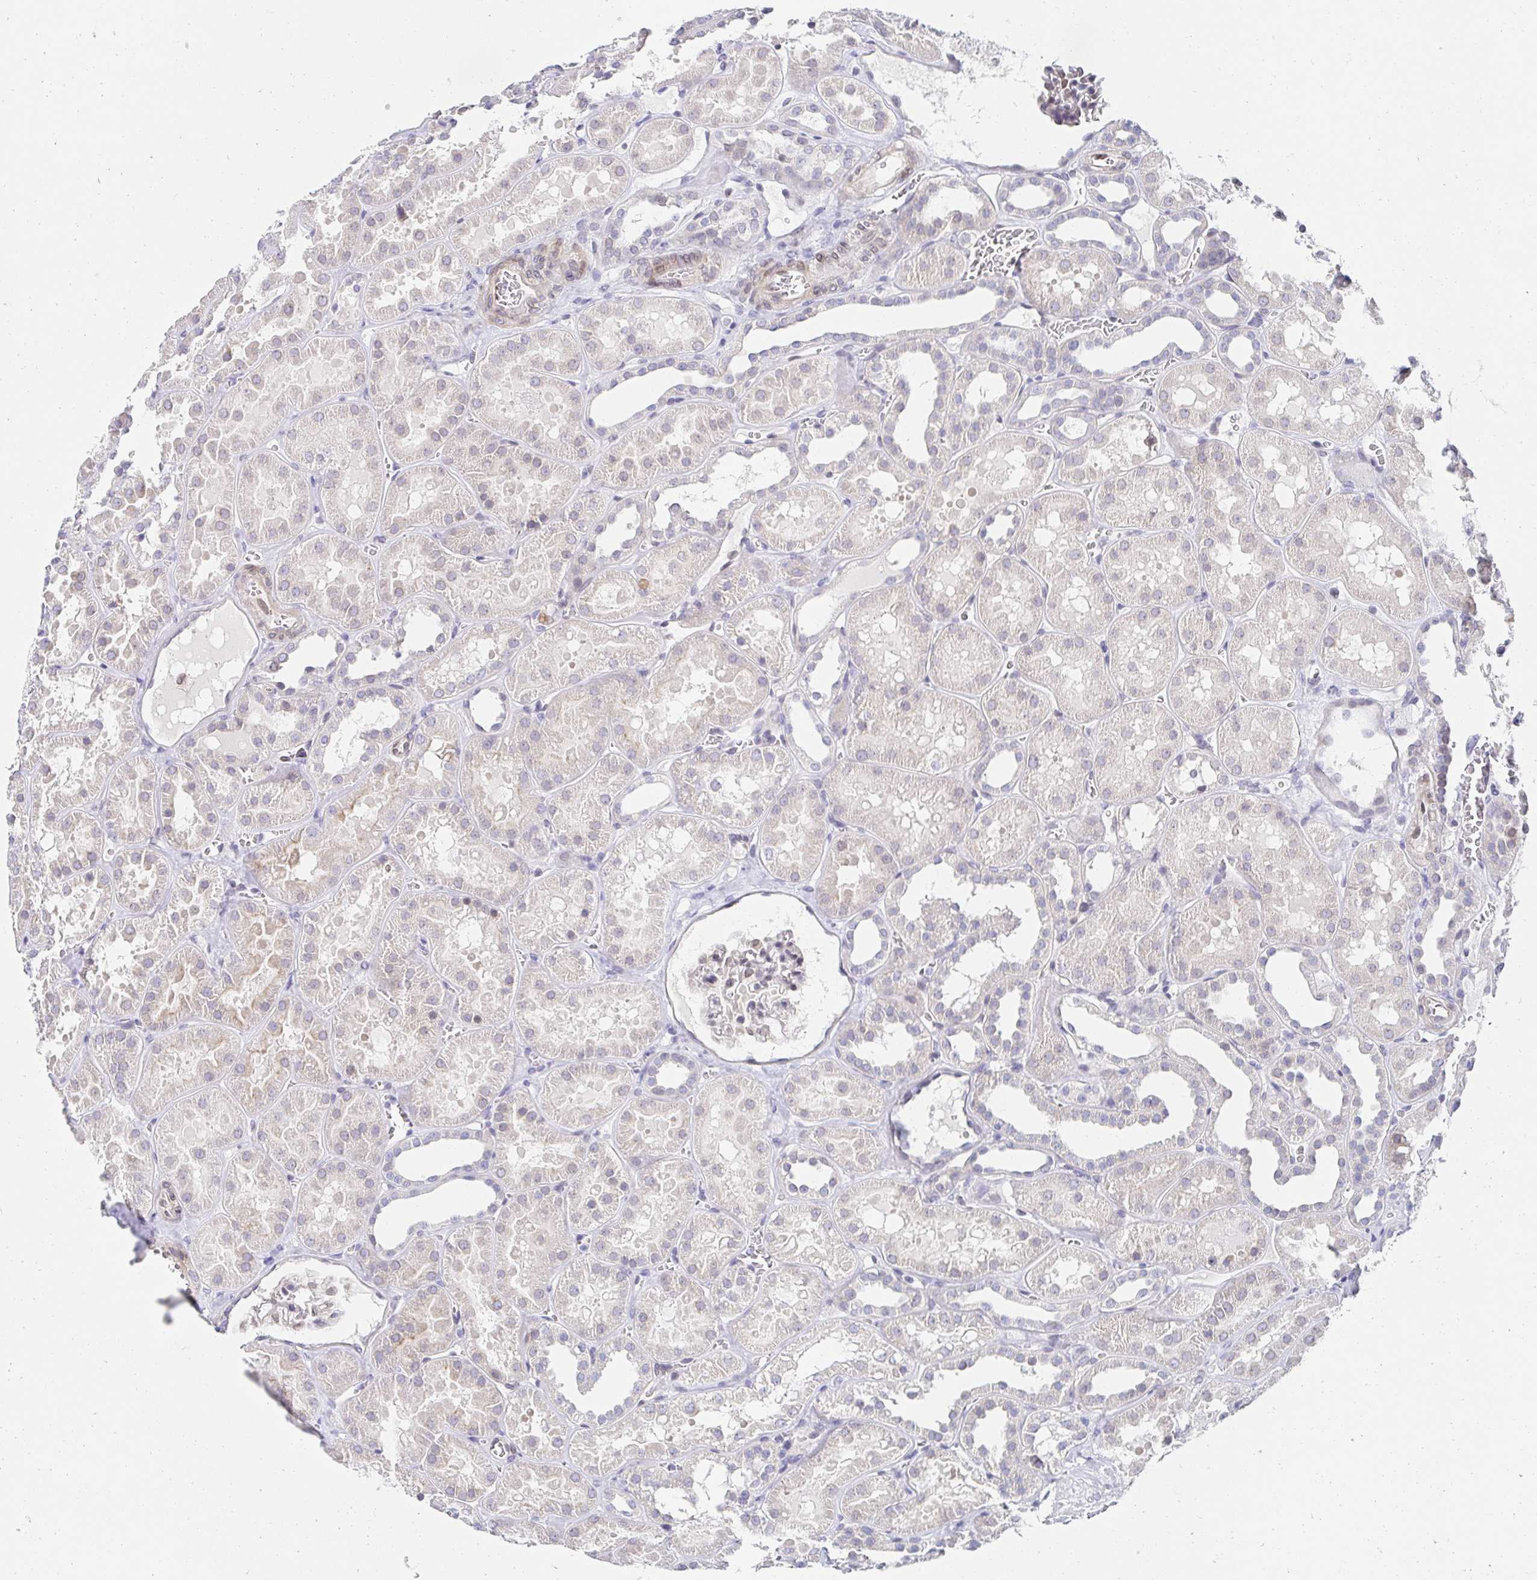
{"staining": {"intensity": "moderate", "quantity": "<25%", "location": "cytoplasmic/membranous"}, "tissue": "kidney", "cell_type": "Cells in glomeruli", "image_type": "normal", "snomed": [{"axis": "morphology", "description": "Normal tissue, NOS"}, {"axis": "topography", "description": "Kidney"}], "caption": "Normal kidney exhibits moderate cytoplasmic/membranous staining in approximately <25% of cells in glomeruli.", "gene": "AKAP14", "patient": {"sex": "female", "age": 41}}